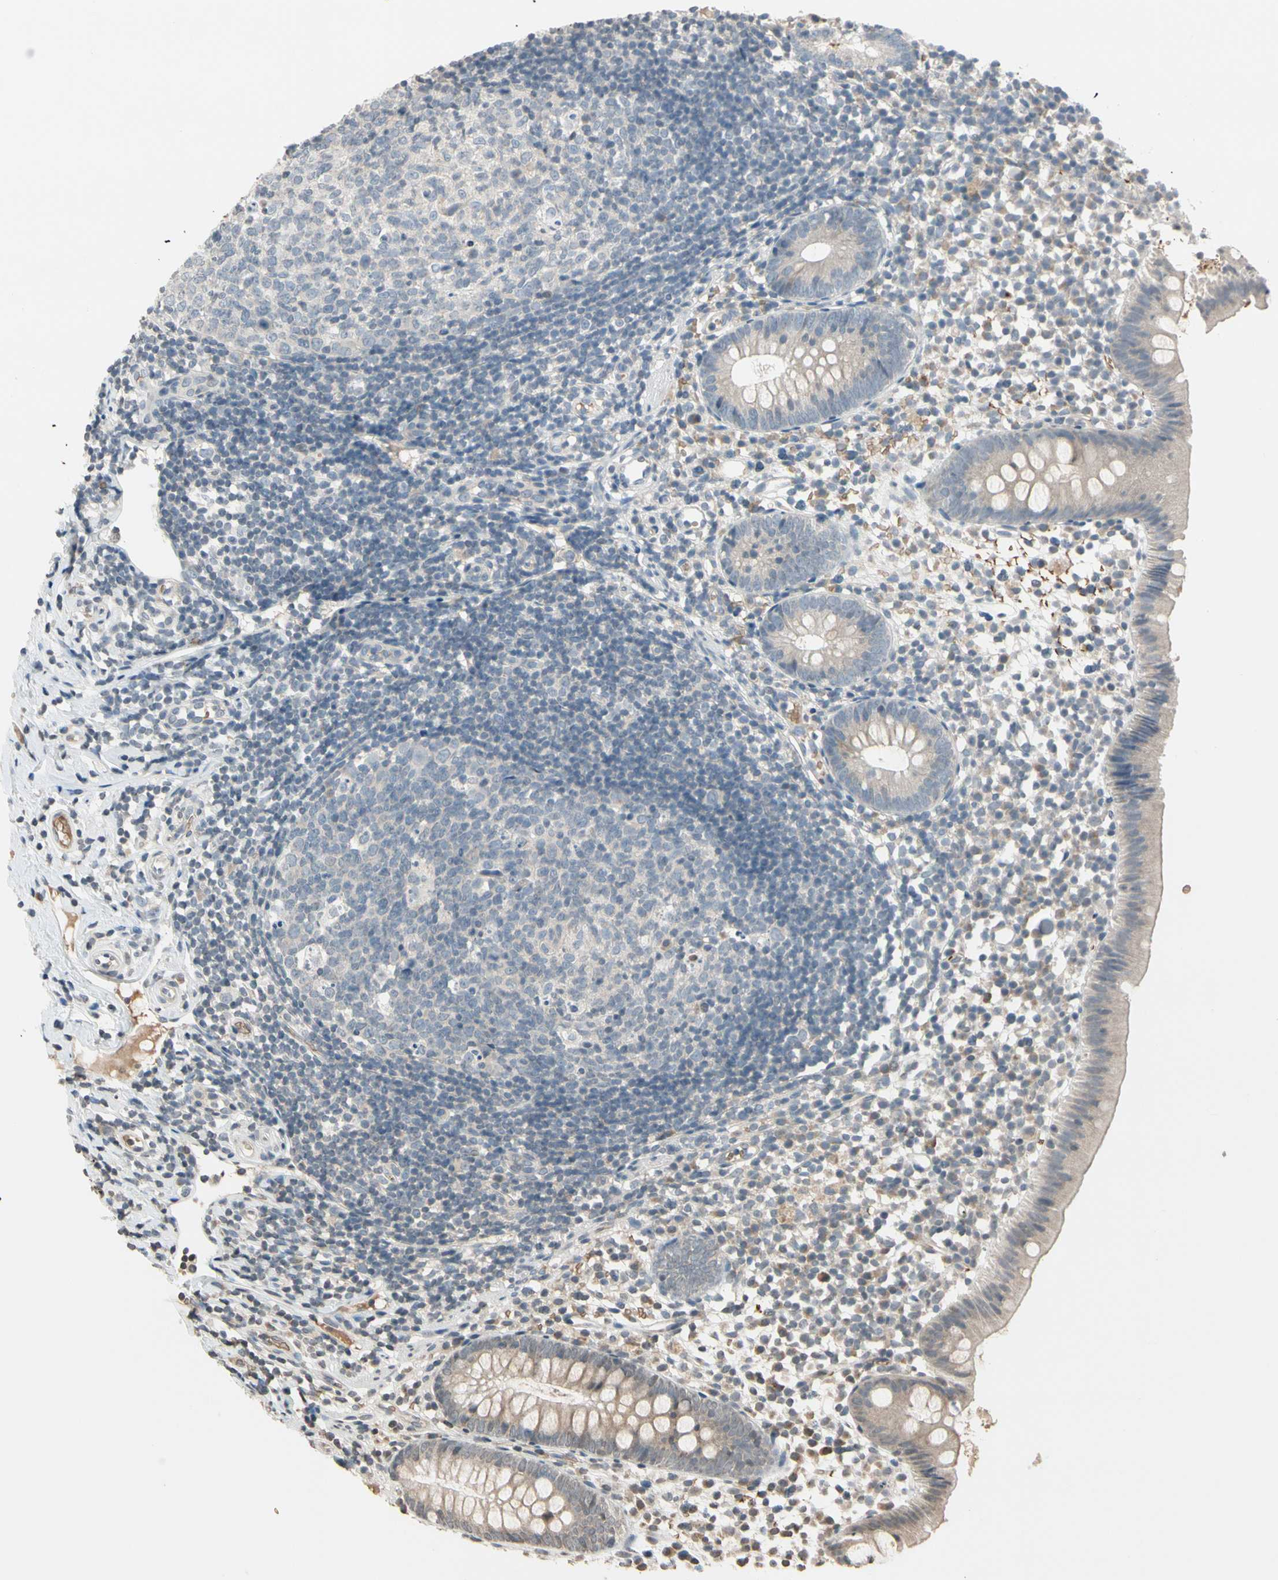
{"staining": {"intensity": "weak", "quantity": "25%-75%", "location": "cytoplasmic/membranous"}, "tissue": "appendix", "cell_type": "Glandular cells", "image_type": "normal", "snomed": [{"axis": "morphology", "description": "Normal tissue, NOS"}, {"axis": "topography", "description": "Appendix"}], "caption": "Appendix stained with a brown dye reveals weak cytoplasmic/membranous positive expression in approximately 25%-75% of glandular cells.", "gene": "GYPC", "patient": {"sex": "female", "age": 20}}